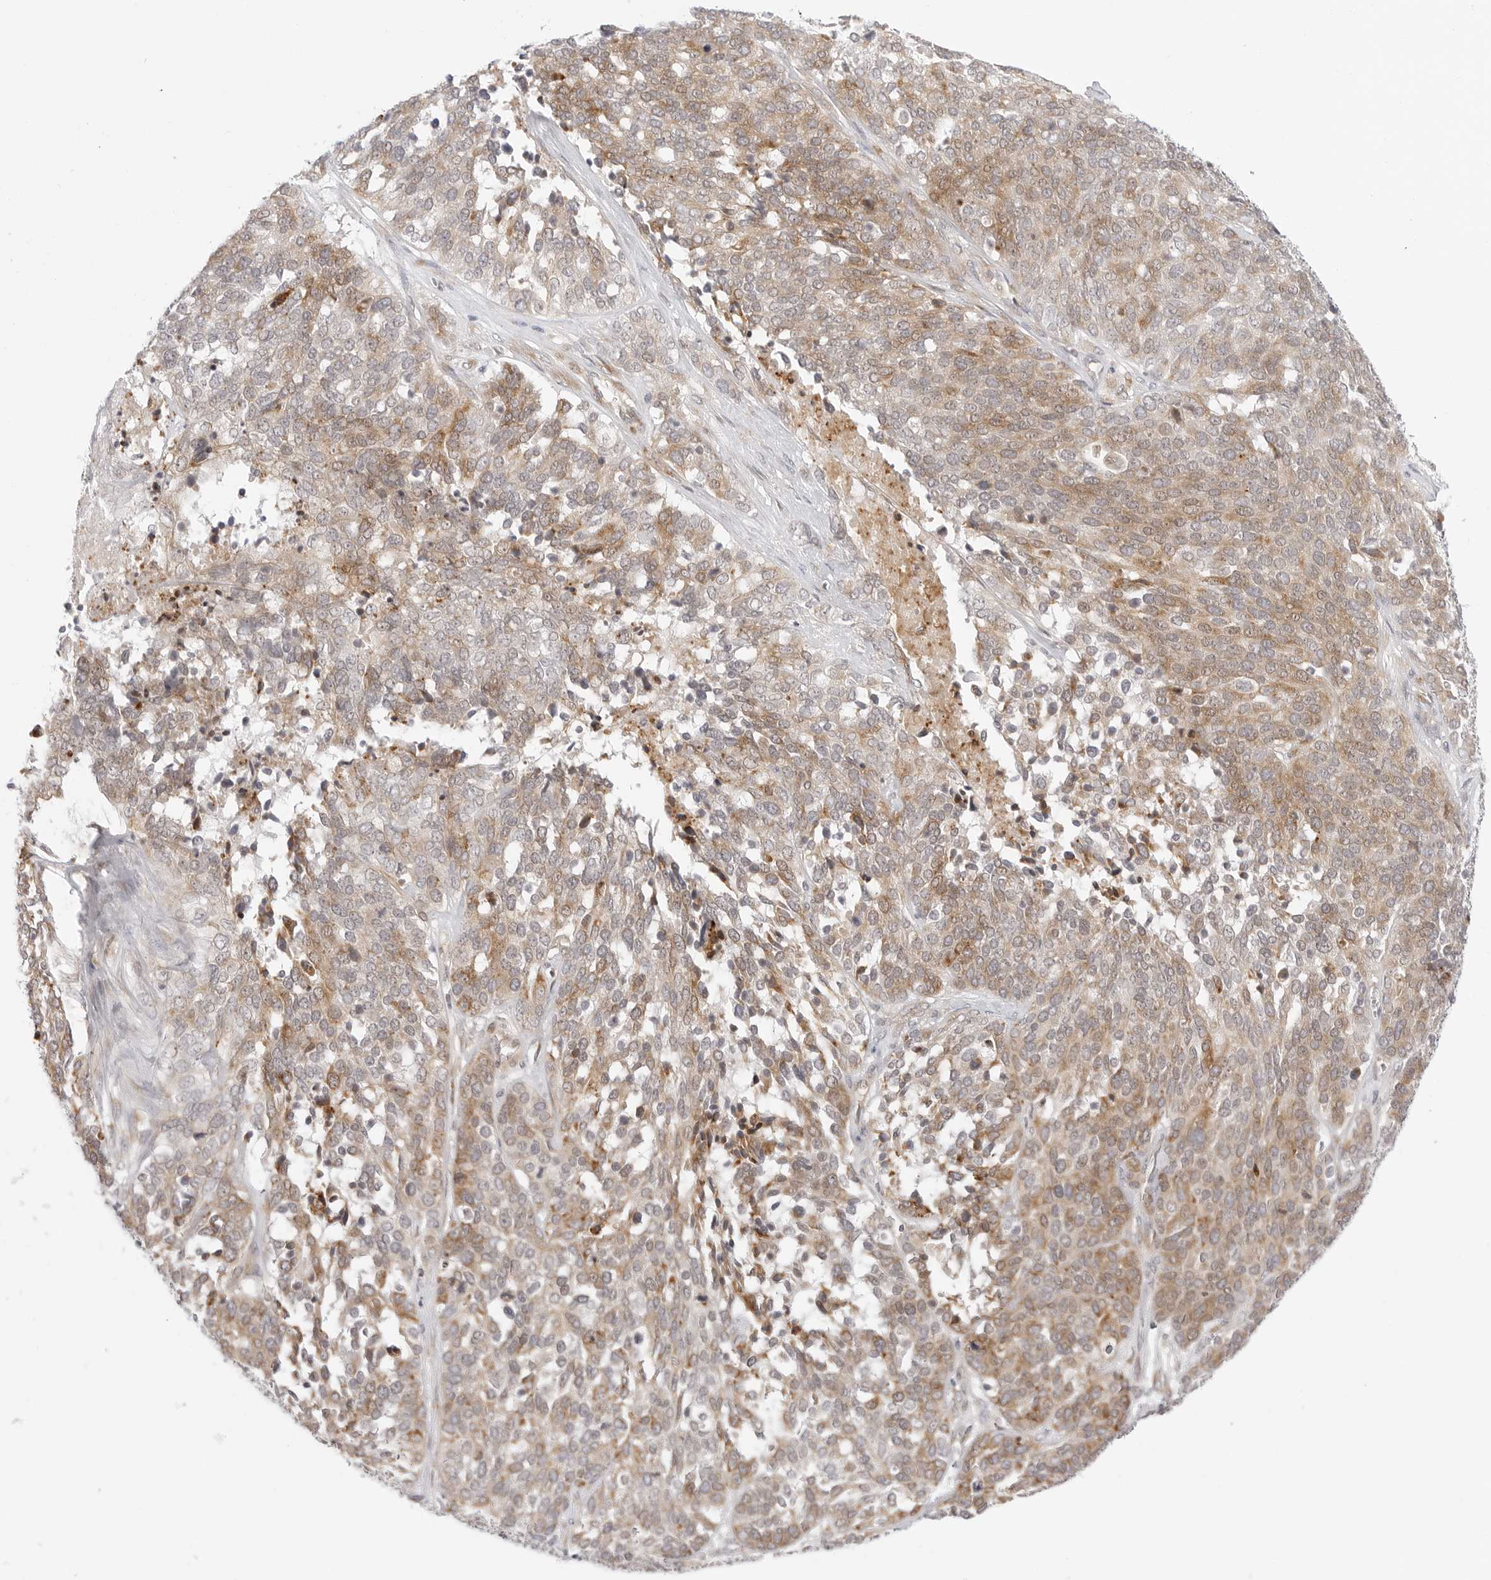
{"staining": {"intensity": "moderate", "quantity": ">75%", "location": "cytoplasmic/membranous"}, "tissue": "ovarian cancer", "cell_type": "Tumor cells", "image_type": "cancer", "snomed": [{"axis": "morphology", "description": "Cystadenocarcinoma, serous, NOS"}, {"axis": "topography", "description": "Ovary"}], "caption": "Tumor cells show moderate cytoplasmic/membranous staining in approximately >75% of cells in ovarian cancer (serous cystadenocarcinoma). The staining was performed using DAB, with brown indicating positive protein expression. Nuclei are stained blue with hematoxylin.", "gene": "TCP1", "patient": {"sex": "female", "age": 44}}